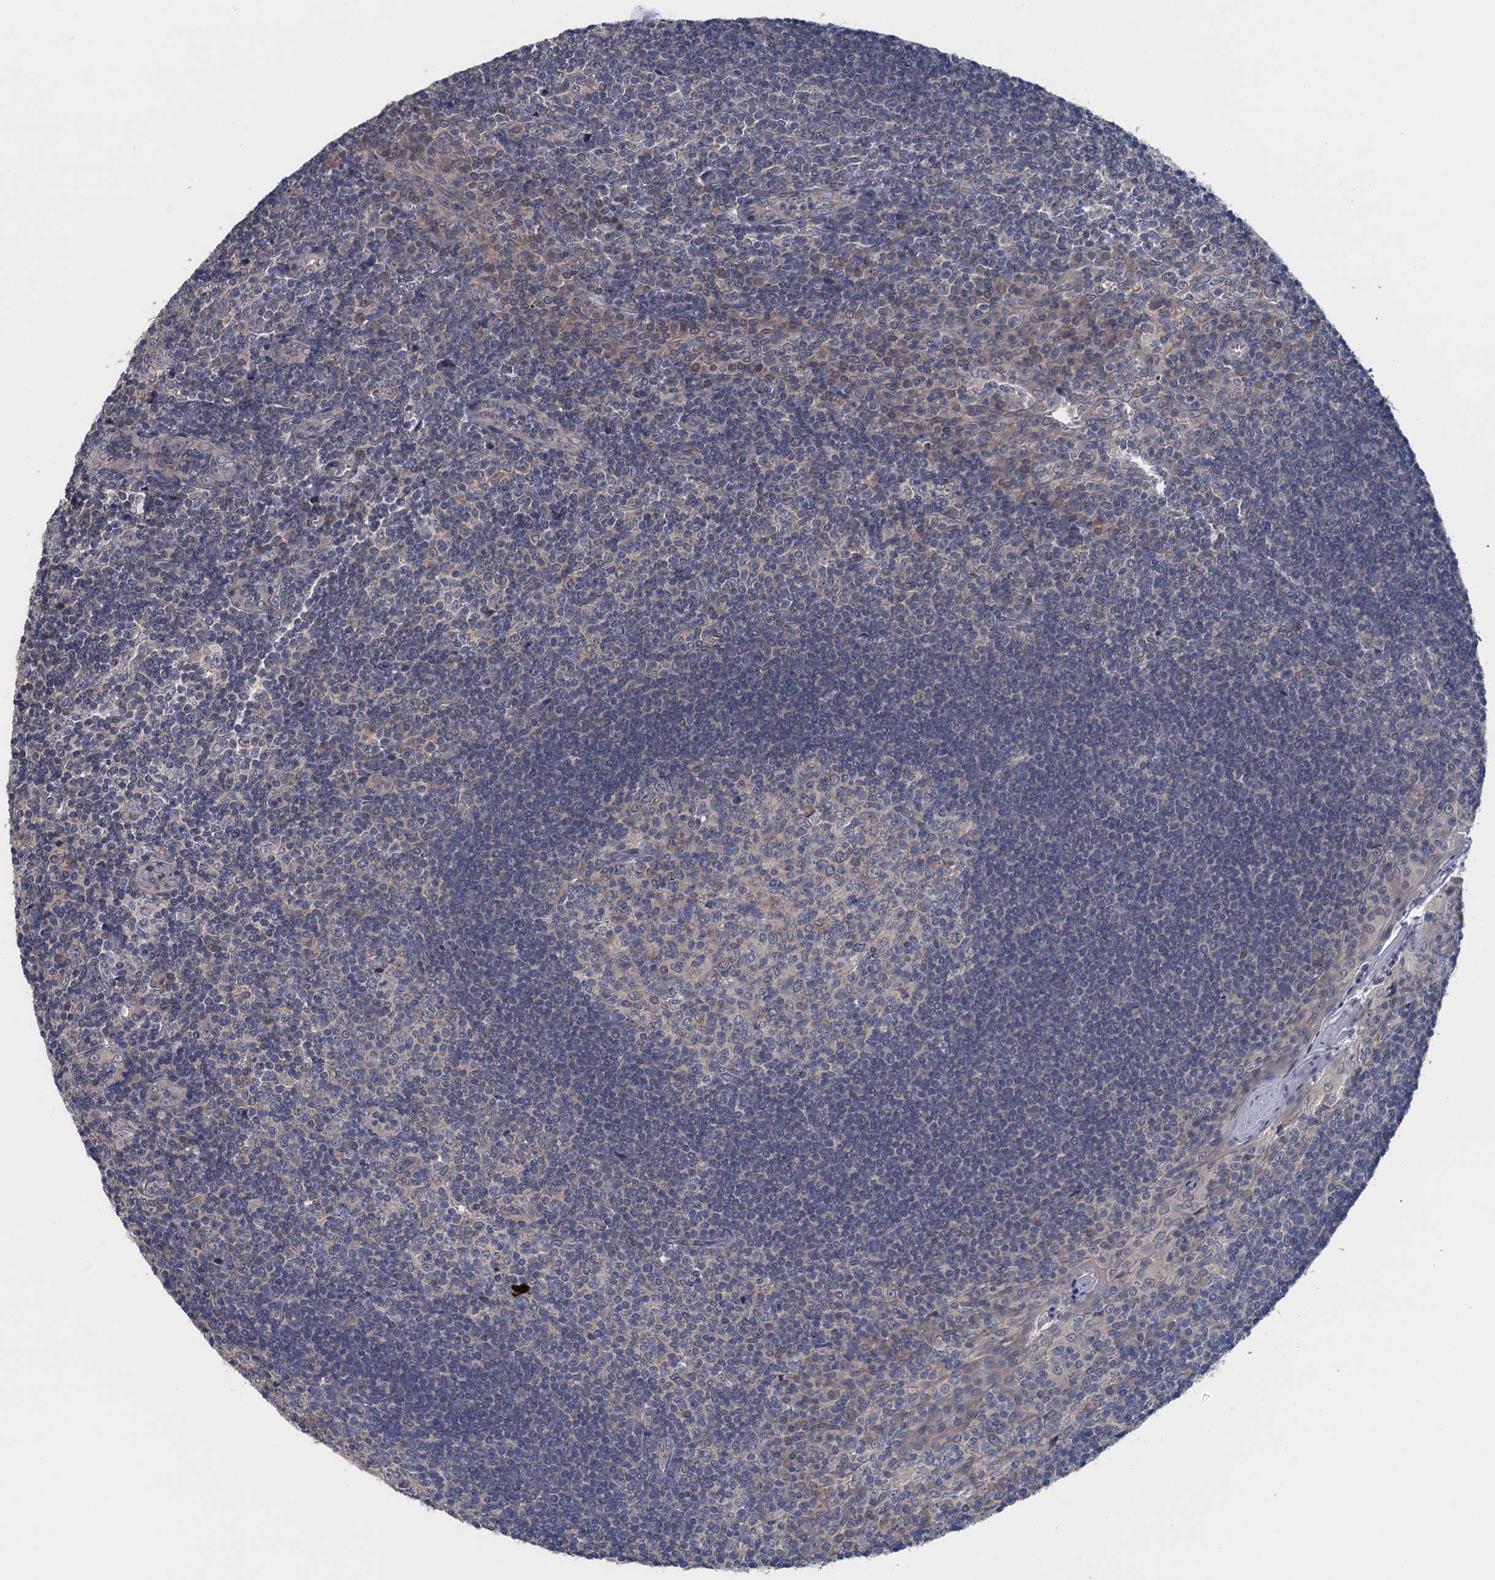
{"staining": {"intensity": "weak", "quantity": "<25%", "location": "cytoplasmic/membranous"}, "tissue": "tonsil", "cell_type": "Germinal center cells", "image_type": "normal", "snomed": [{"axis": "morphology", "description": "Normal tissue, NOS"}, {"axis": "topography", "description": "Tonsil"}], "caption": "Immunohistochemical staining of normal tonsil shows no significant staining in germinal center cells. (DAB IHC visualized using brightfield microscopy, high magnification).", "gene": "CTU2", "patient": {"sex": "male", "age": 27}}